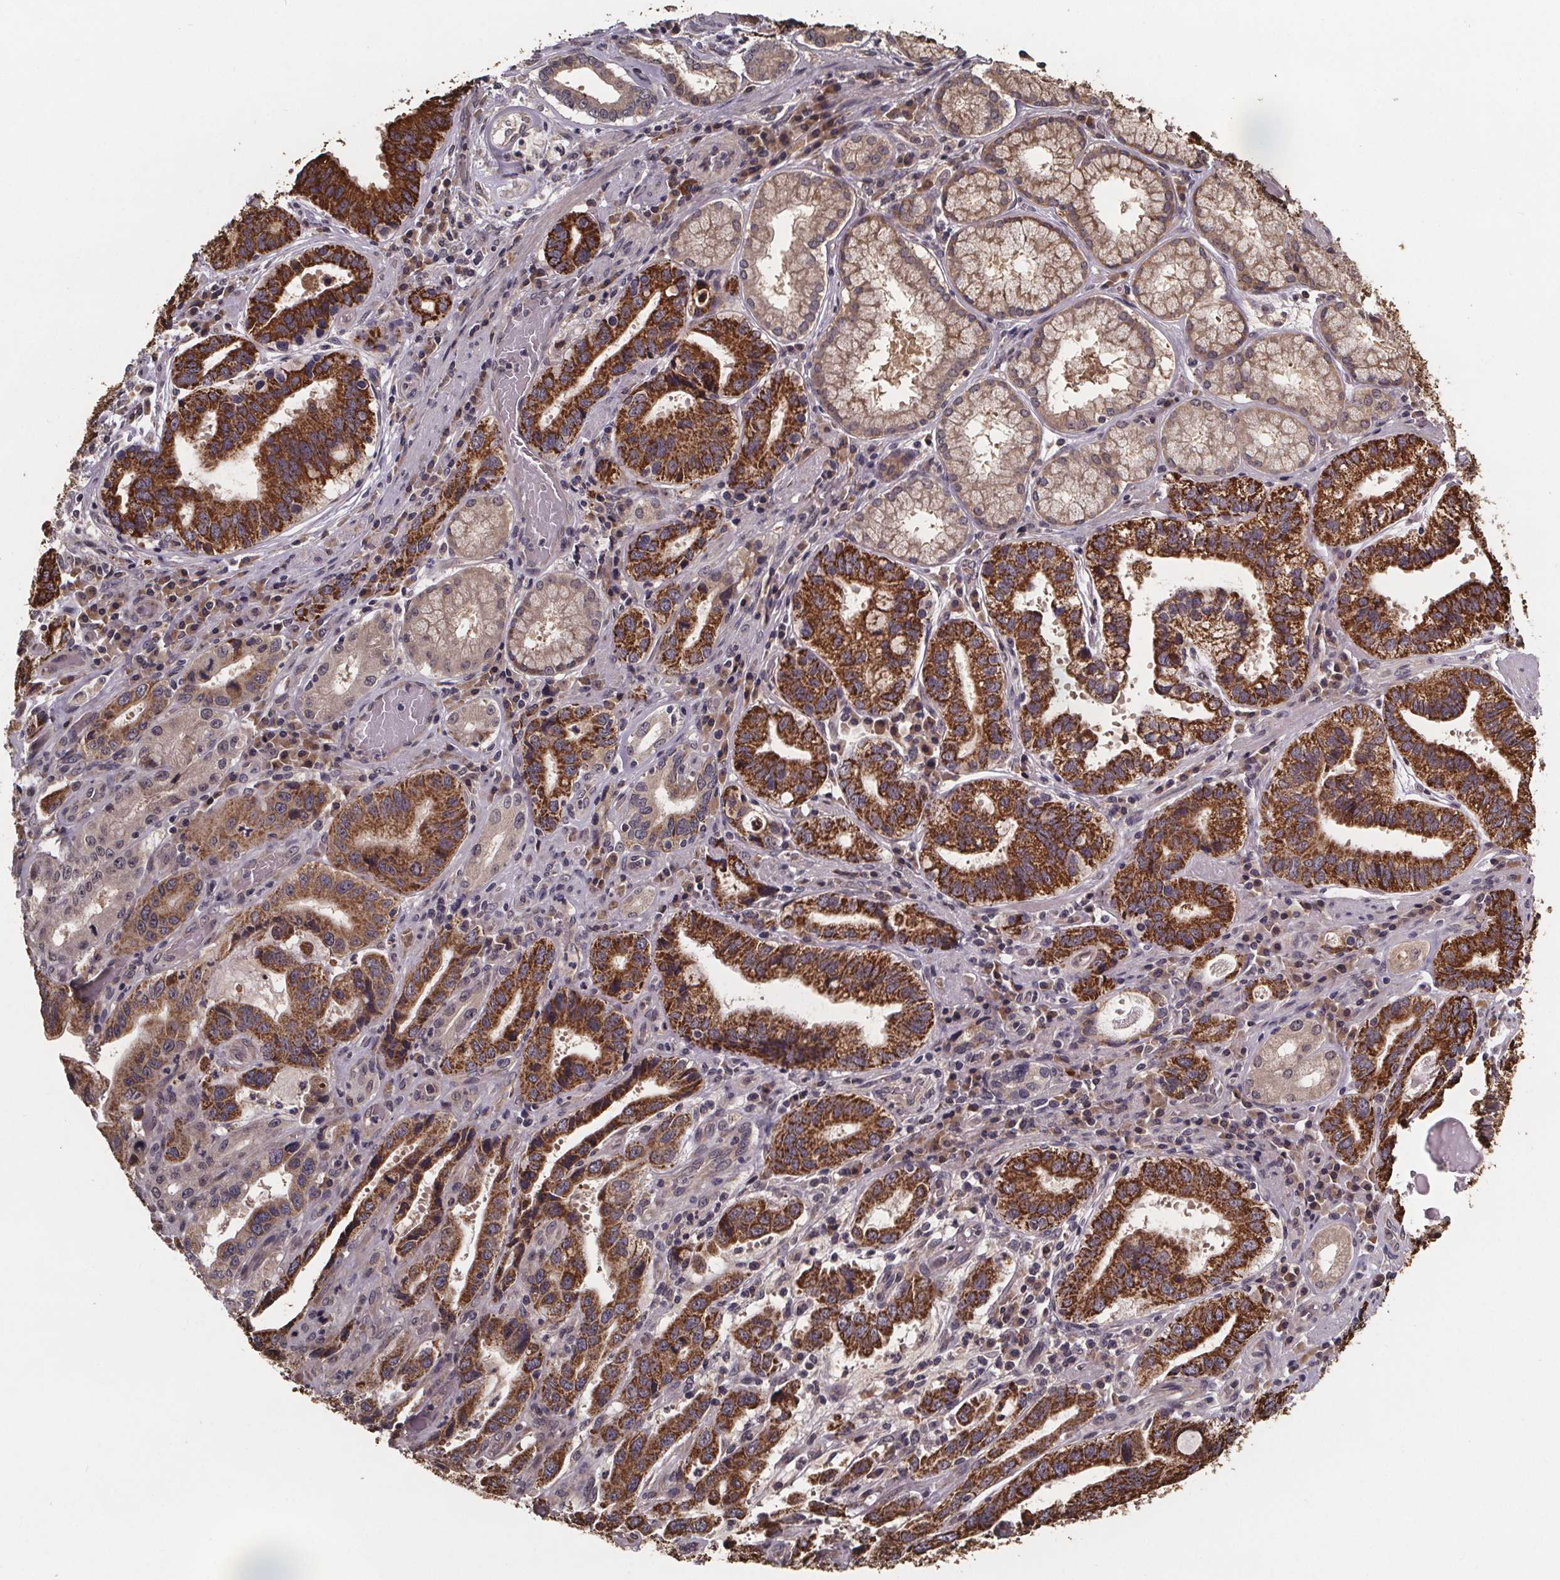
{"staining": {"intensity": "strong", "quantity": ">75%", "location": "cytoplasmic/membranous"}, "tissue": "stomach cancer", "cell_type": "Tumor cells", "image_type": "cancer", "snomed": [{"axis": "morphology", "description": "Adenocarcinoma, NOS"}, {"axis": "topography", "description": "Stomach, lower"}], "caption": "Stomach adenocarcinoma tissue displays strong cytoplasmic/membranous staining in about >75% of tumor cells, visualized by immunohistochemistry. Nuclei are stained in blue.", "gene": "SAT1", "patient": {"sex": "female", "age": 76}}